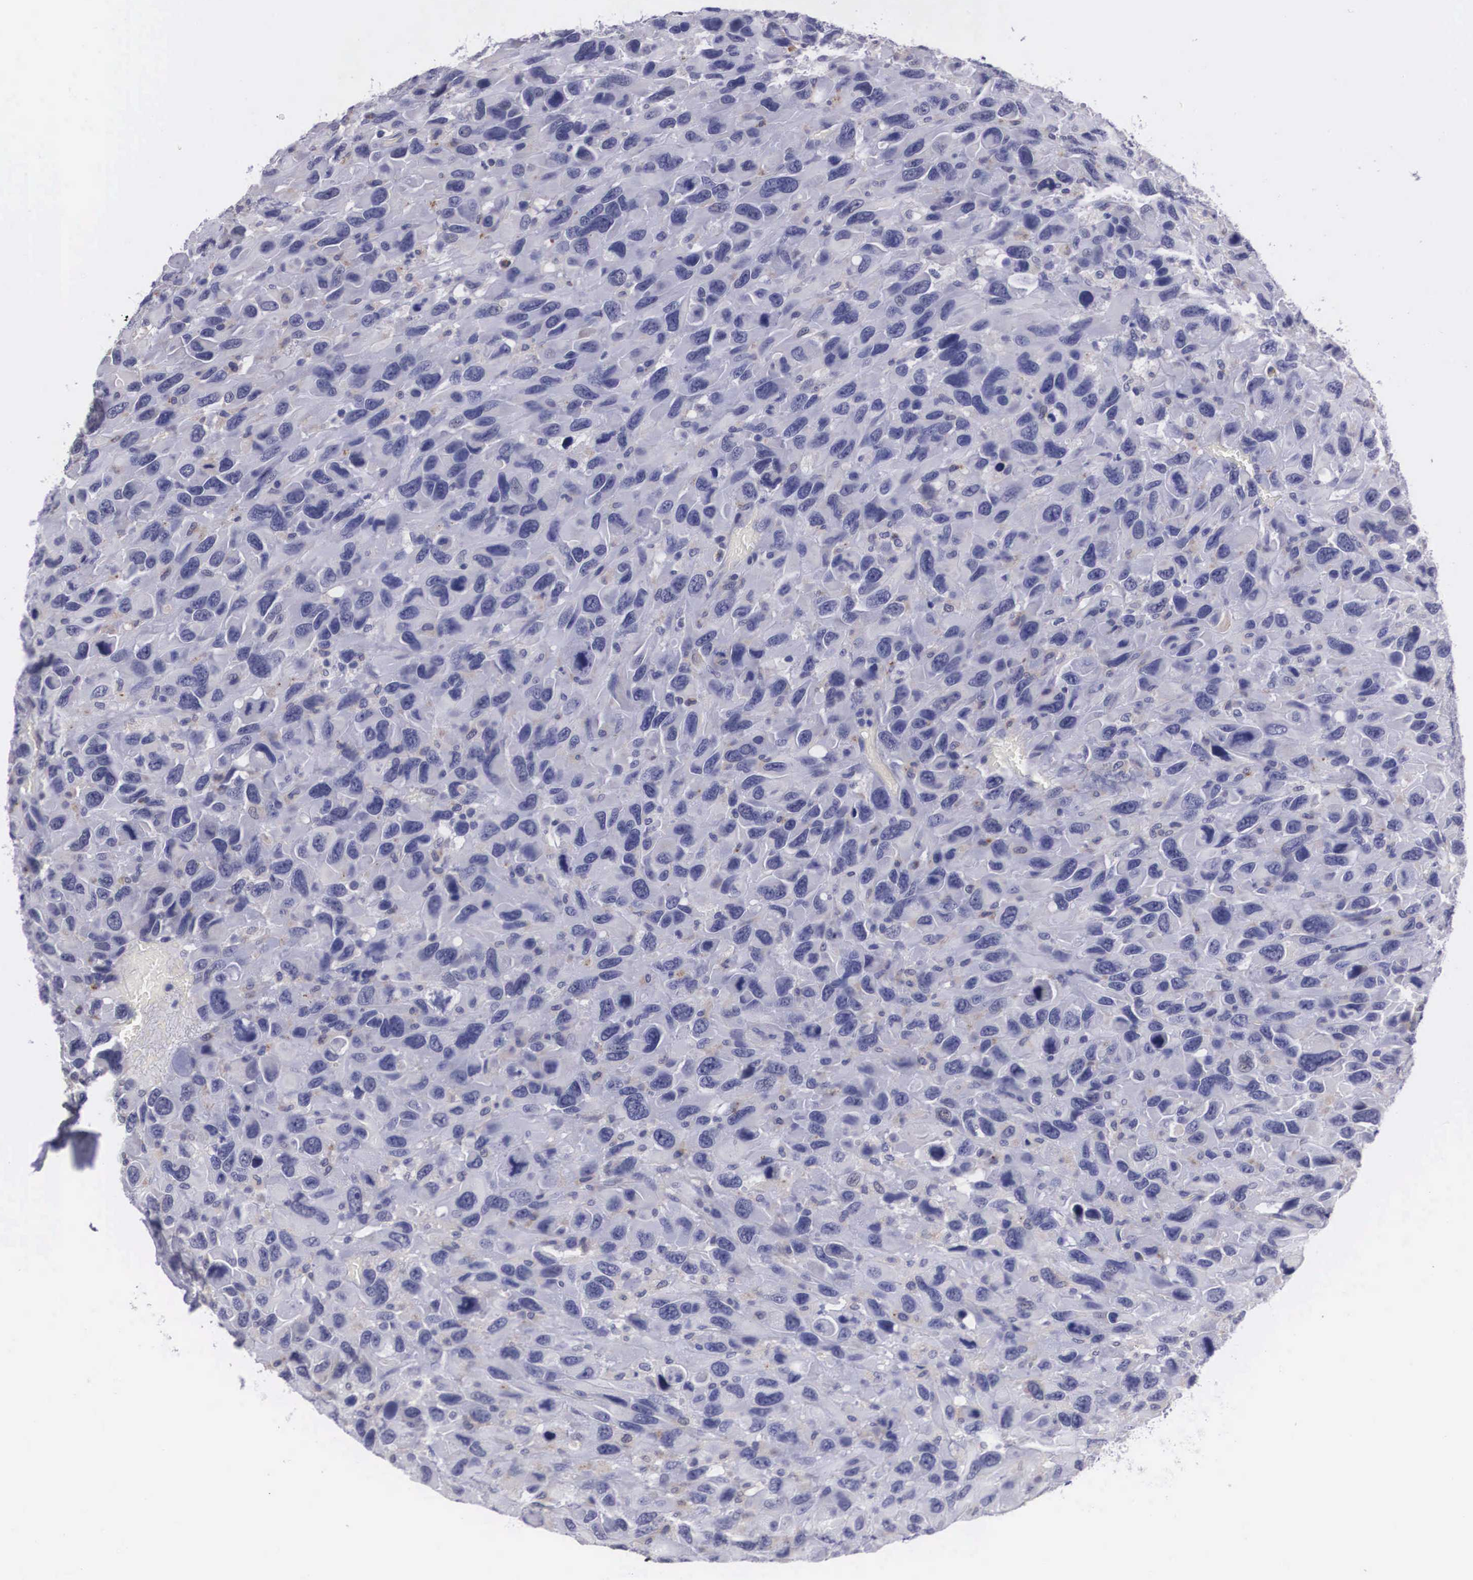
{"staining": {"intensity": "weak", "quantity": "<25%", "location": "cytoplasmic/membranous"}, "tissue": "renal cancer", "cell_type": "Tumor cells", "image_type": "cancer", "snomed": [{"axis": "morphology", "description": "Adenocarcinoma, NOS"}, {"axis": "topography", "description": "Kidney"}], "caption": "Human adenocarcinoma (renal) stained for a protein using immunohistochemistry shows no expression in tumor cells.", "gene": "CRELD2", "patient": {"sex": "male", "age": 79}}